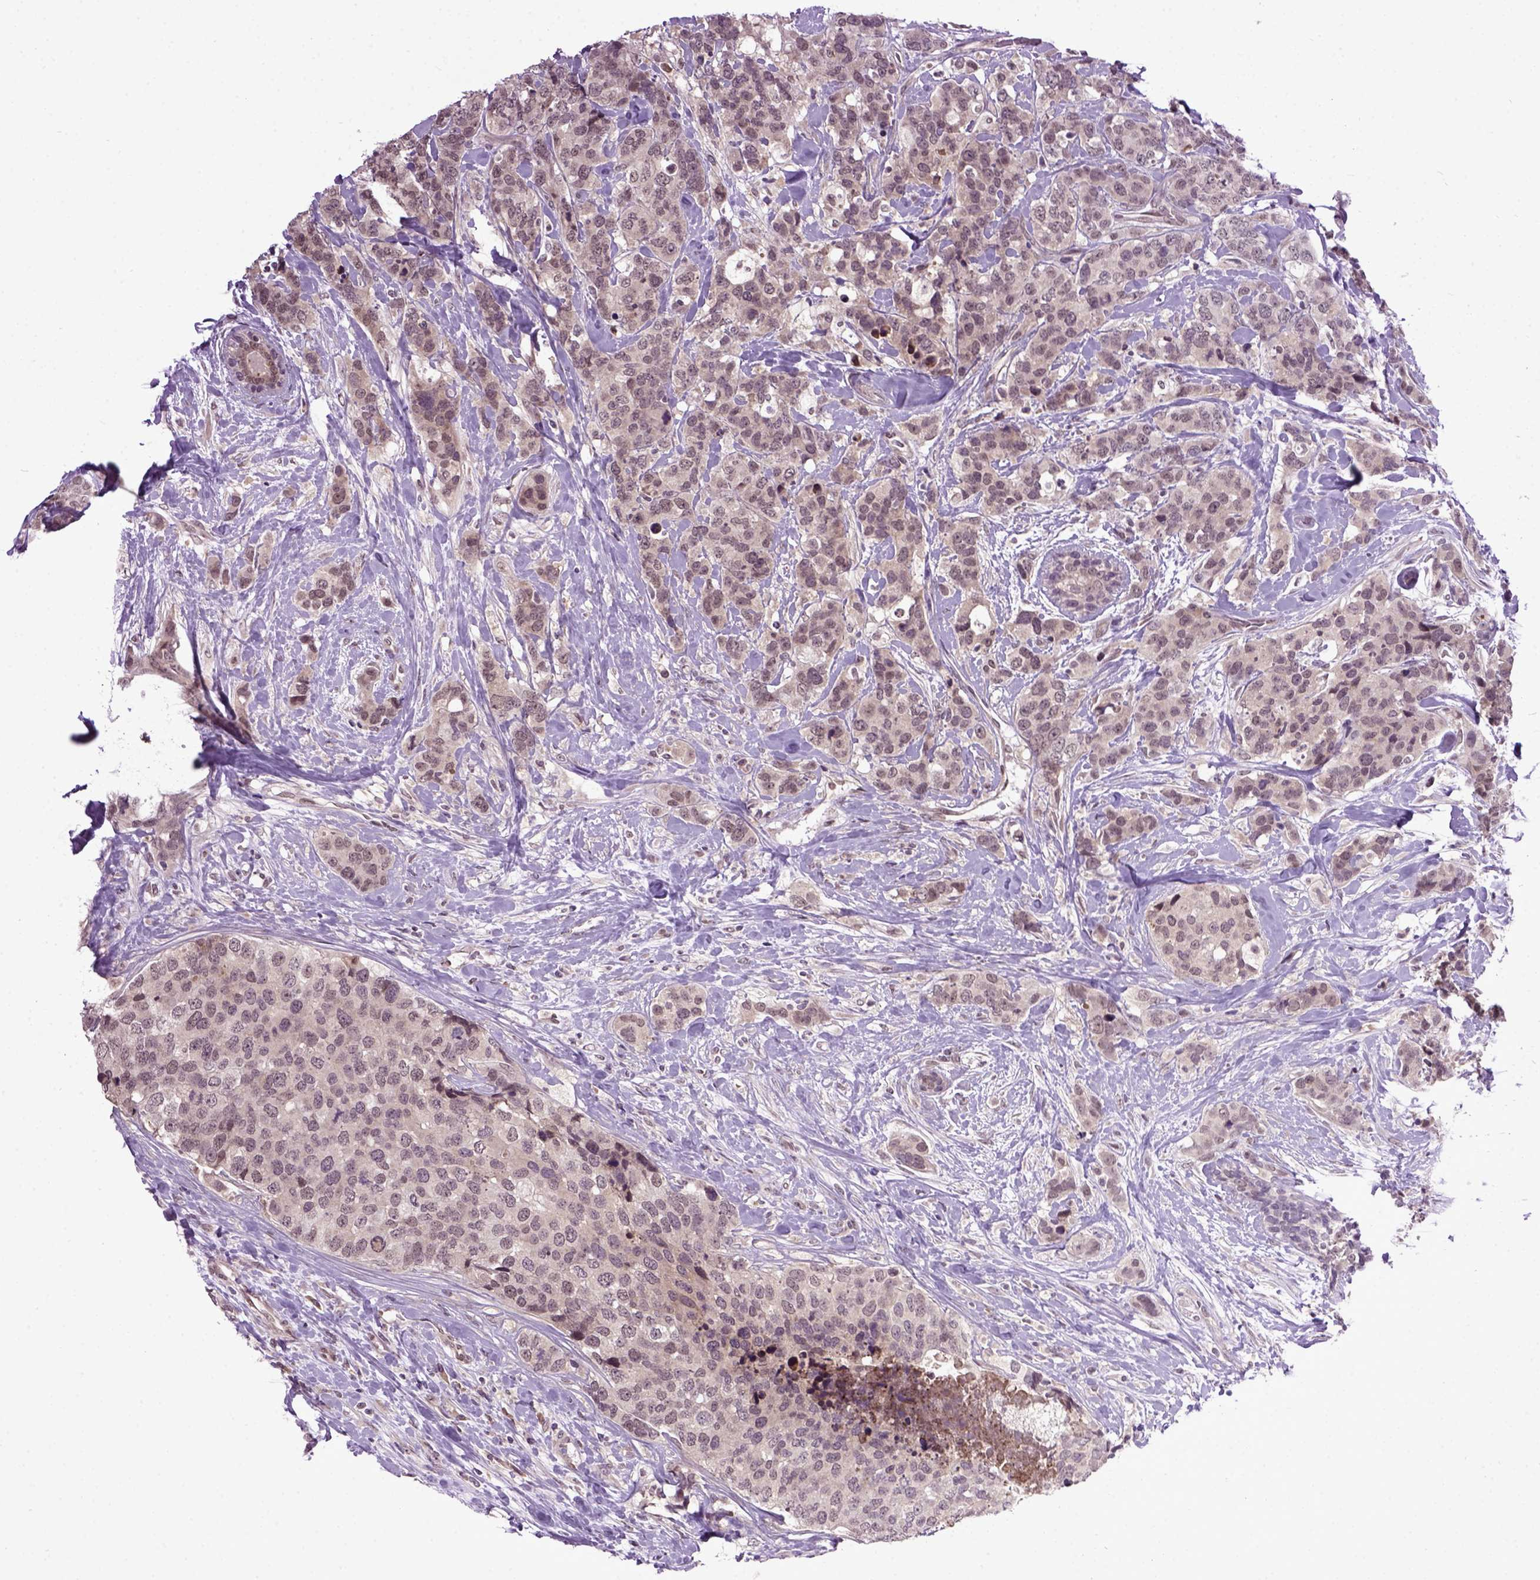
{"staining": {"intensity": "weak", "quantity": "<25%", "location": "cytoplasmic/membranous"}, "tissue": "breast cancer", "cell_type": "Tumor cells", "image_type": "cancer", "snomed": [{"axis": "morphology", "description": "Lobular carcinoma"}, {"axis": "topography", "description": "Breast"}], "caption": "Human breast cancer stained for a protein using immunohistochemistry (IHC) displays no staining in tumor cells.", "gene": "RAB43", "patient": {"sex": "female", "age": 59}}